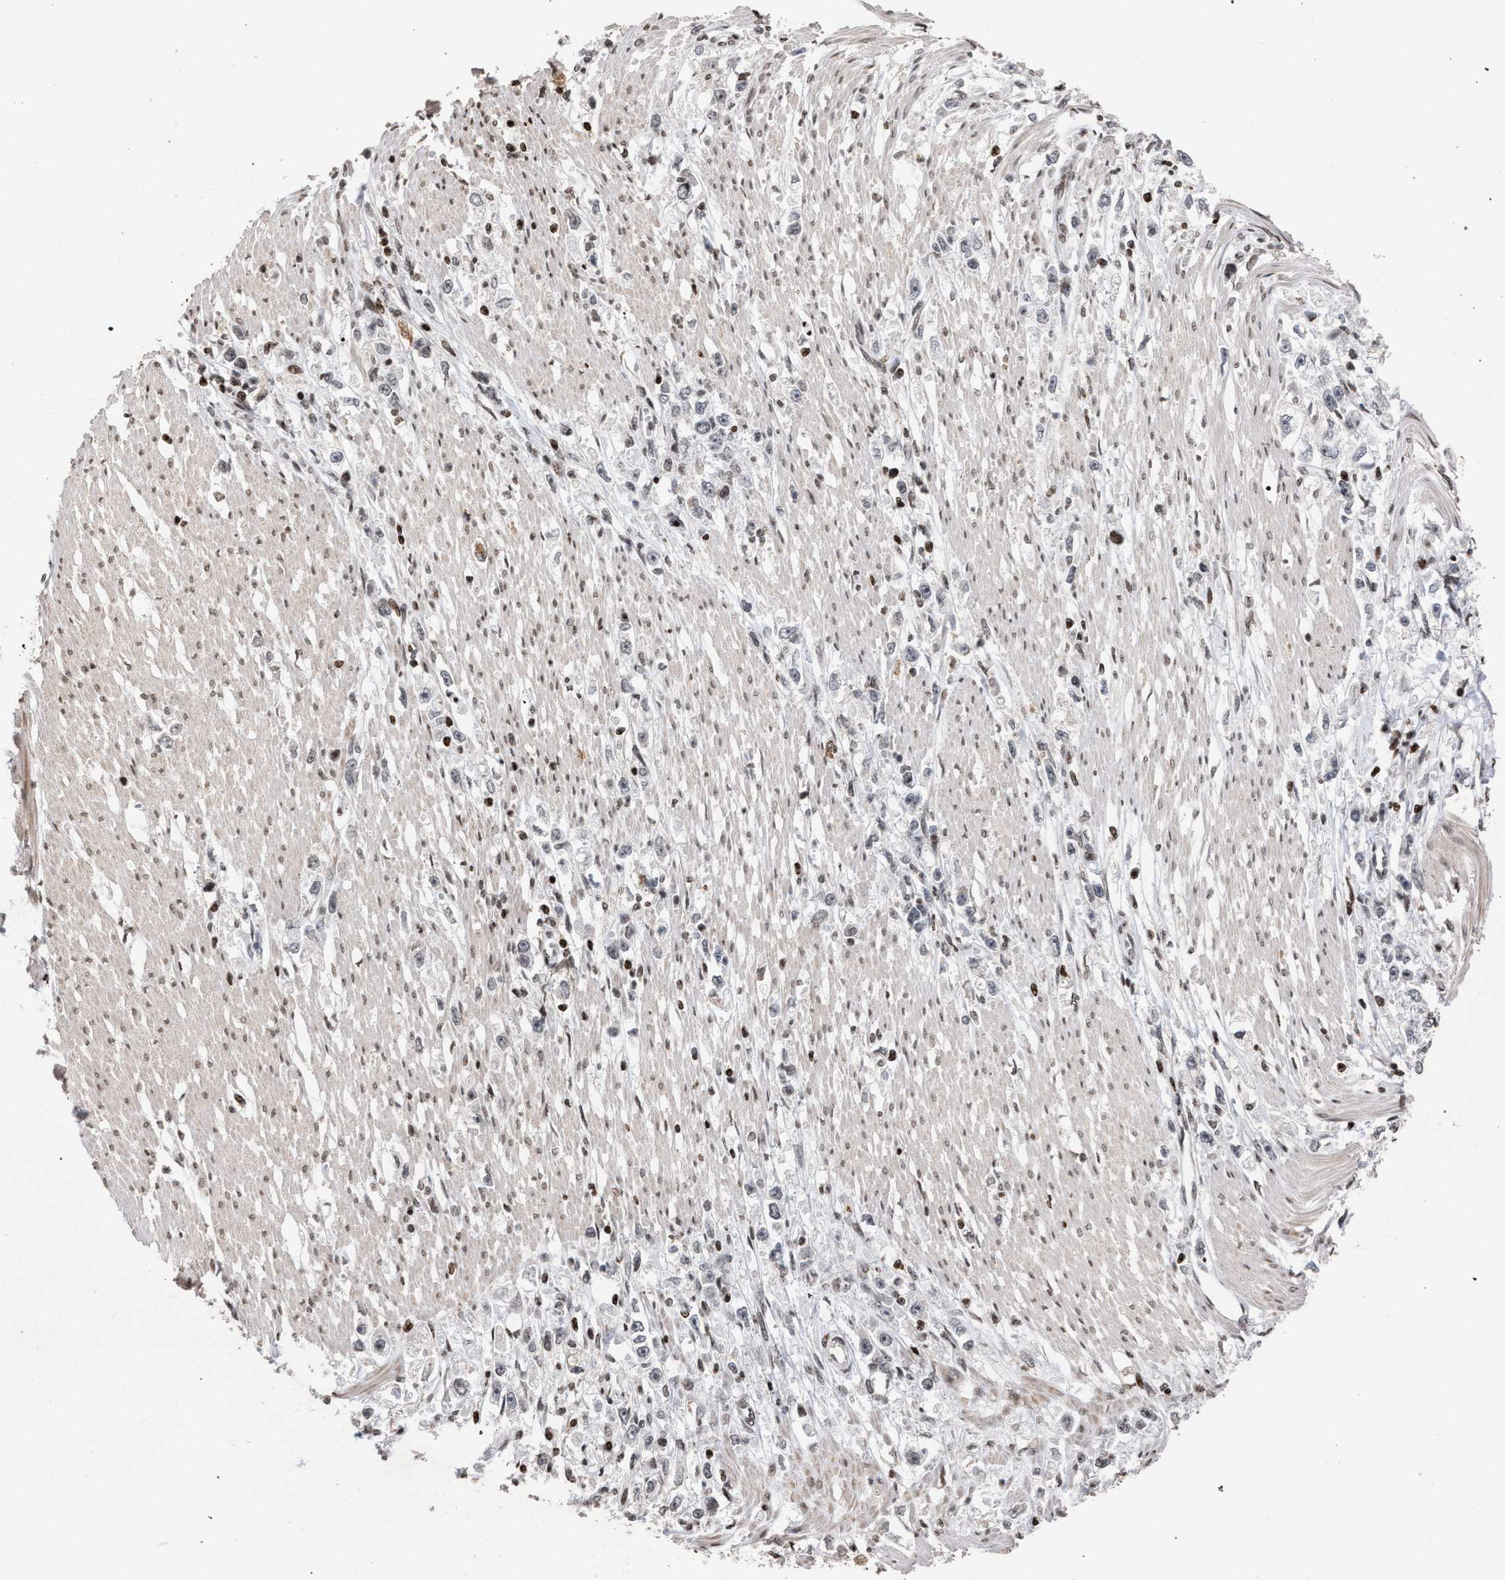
{"staining": {"intensity": "weak", "quantity": "<25%", "location": "nuclear"}, "tissue": "stomach cancer", "cell_type": "Tumor cells", "image_type": "cancer", "snomed": [{"axis": "morphology", "description": "Adenocarcinoma, NOS"}, {"axis": "topography", "description": "Stomach"}], "caption": "Tumor cells are negative for protein expression in human stomach adenocarcinoma.", "gene": "FOXD3", "patient": {"sex": "female", "age": 59}}